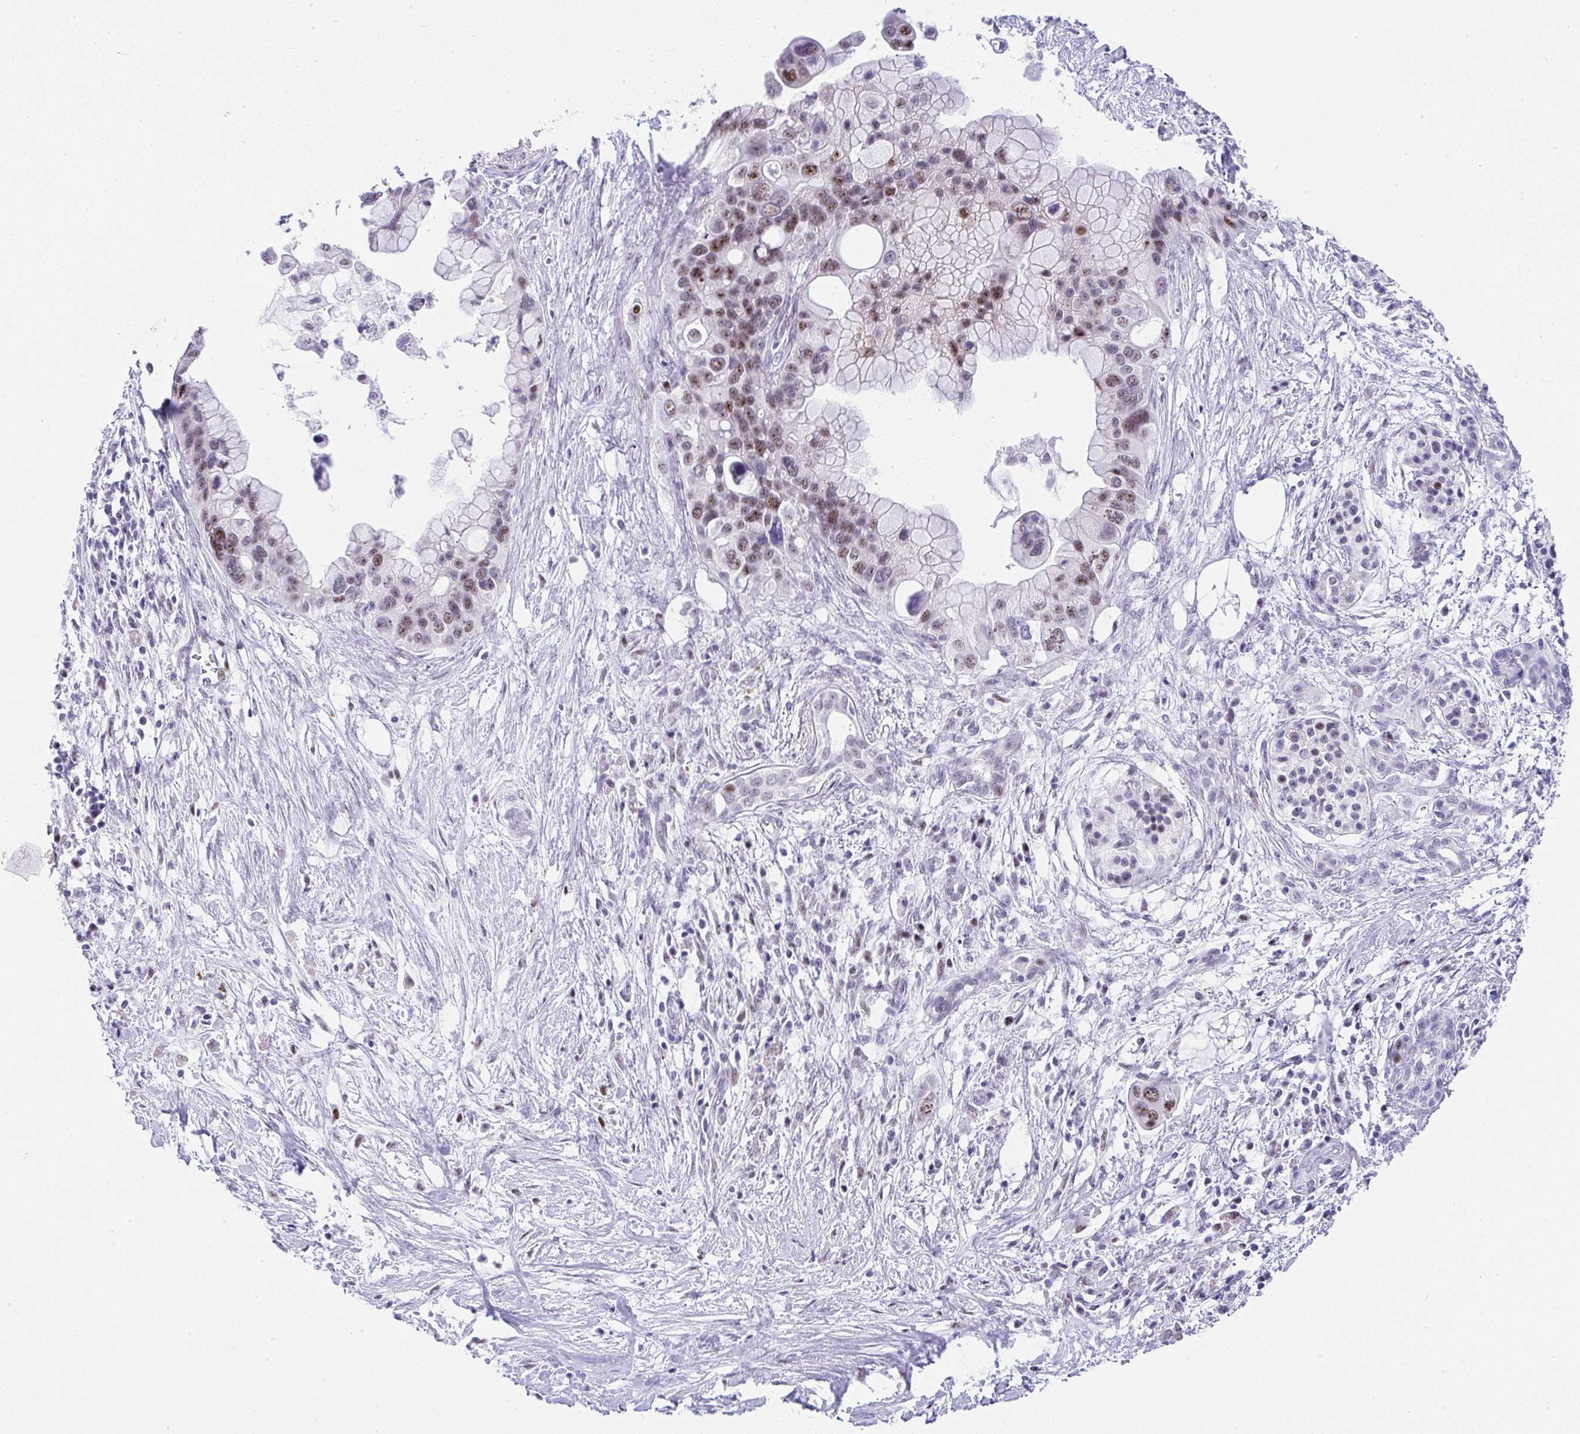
{"staining": {"intensity": "moderate", "quantity": ">75%", "location": "nuclear"}, "tissue": "pancreatic cancer", "cell_type": "Tumor cells", "image_type": "cancer", "snomed": [{"axis": "morphology", "description": "Adenocarcinoma, NOS"}, {"axis": "topography", "description": "Pancreas"}], "caption": "Human pancreatic cancer stained with a brown dye demonstrates moderate nuclear positive staining in approximately >75% of tumor cells.", "gene": "NR1D2", "patient": {"sex": "female", "age": 83}}